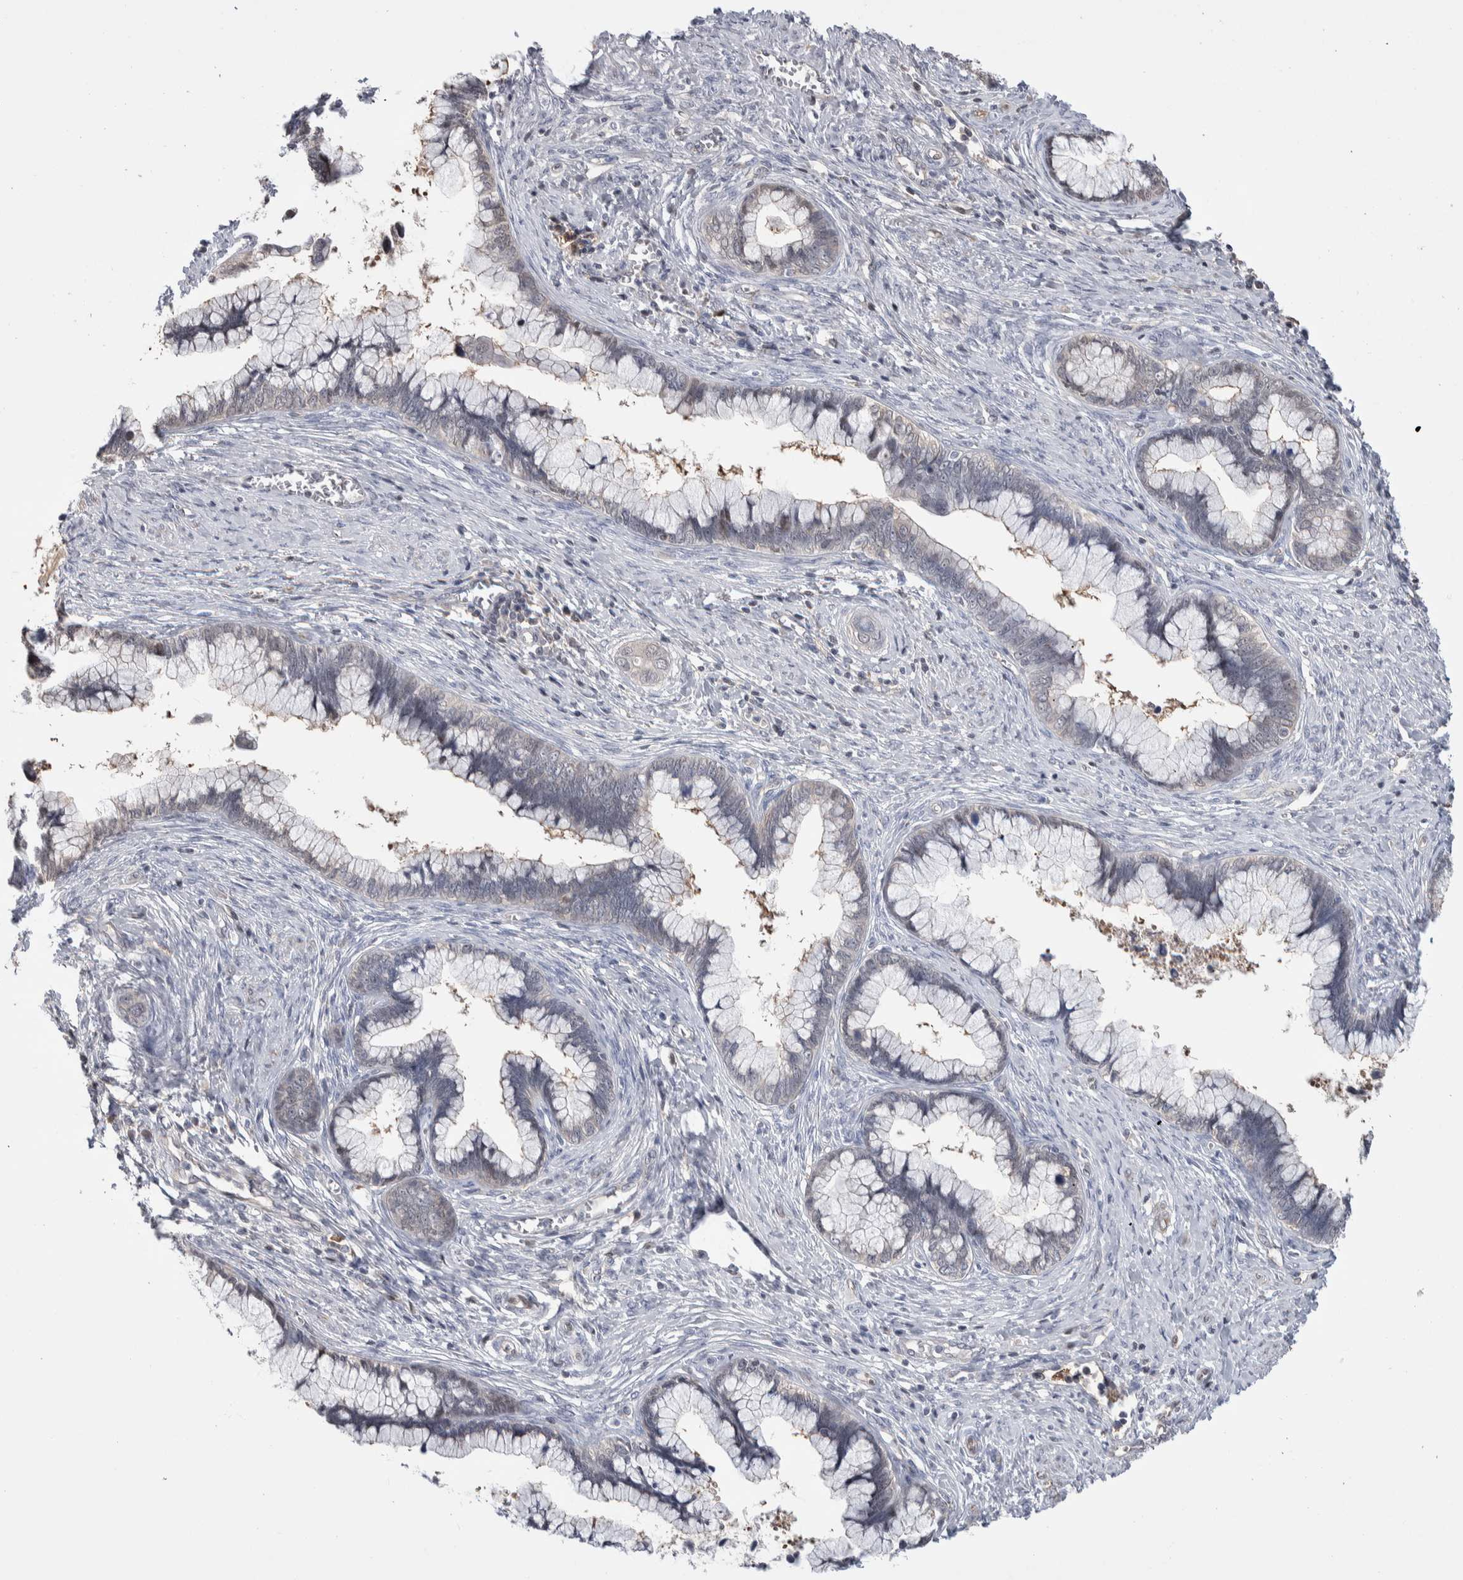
{"staining": {"intensity": "negative", "quantity": "none", "location": "none"}, "tissue": "cervical cancer", "cell_type": "Tumor cells", "image_type": "cancer", "snomed": [{"axis": "morphology", "description": "Adenocarcinoma, NOS"}, {"axis": "topography", "description": "Cervix"}], "caption": "High power microscopy photomicrograph of an immunohistochemistry (IHC) micrograph of cervical cancer, revealing no significant staining in tumor cells.", "gene": "ZBTB49", "patient": {"sex": "female", "age": 44}}